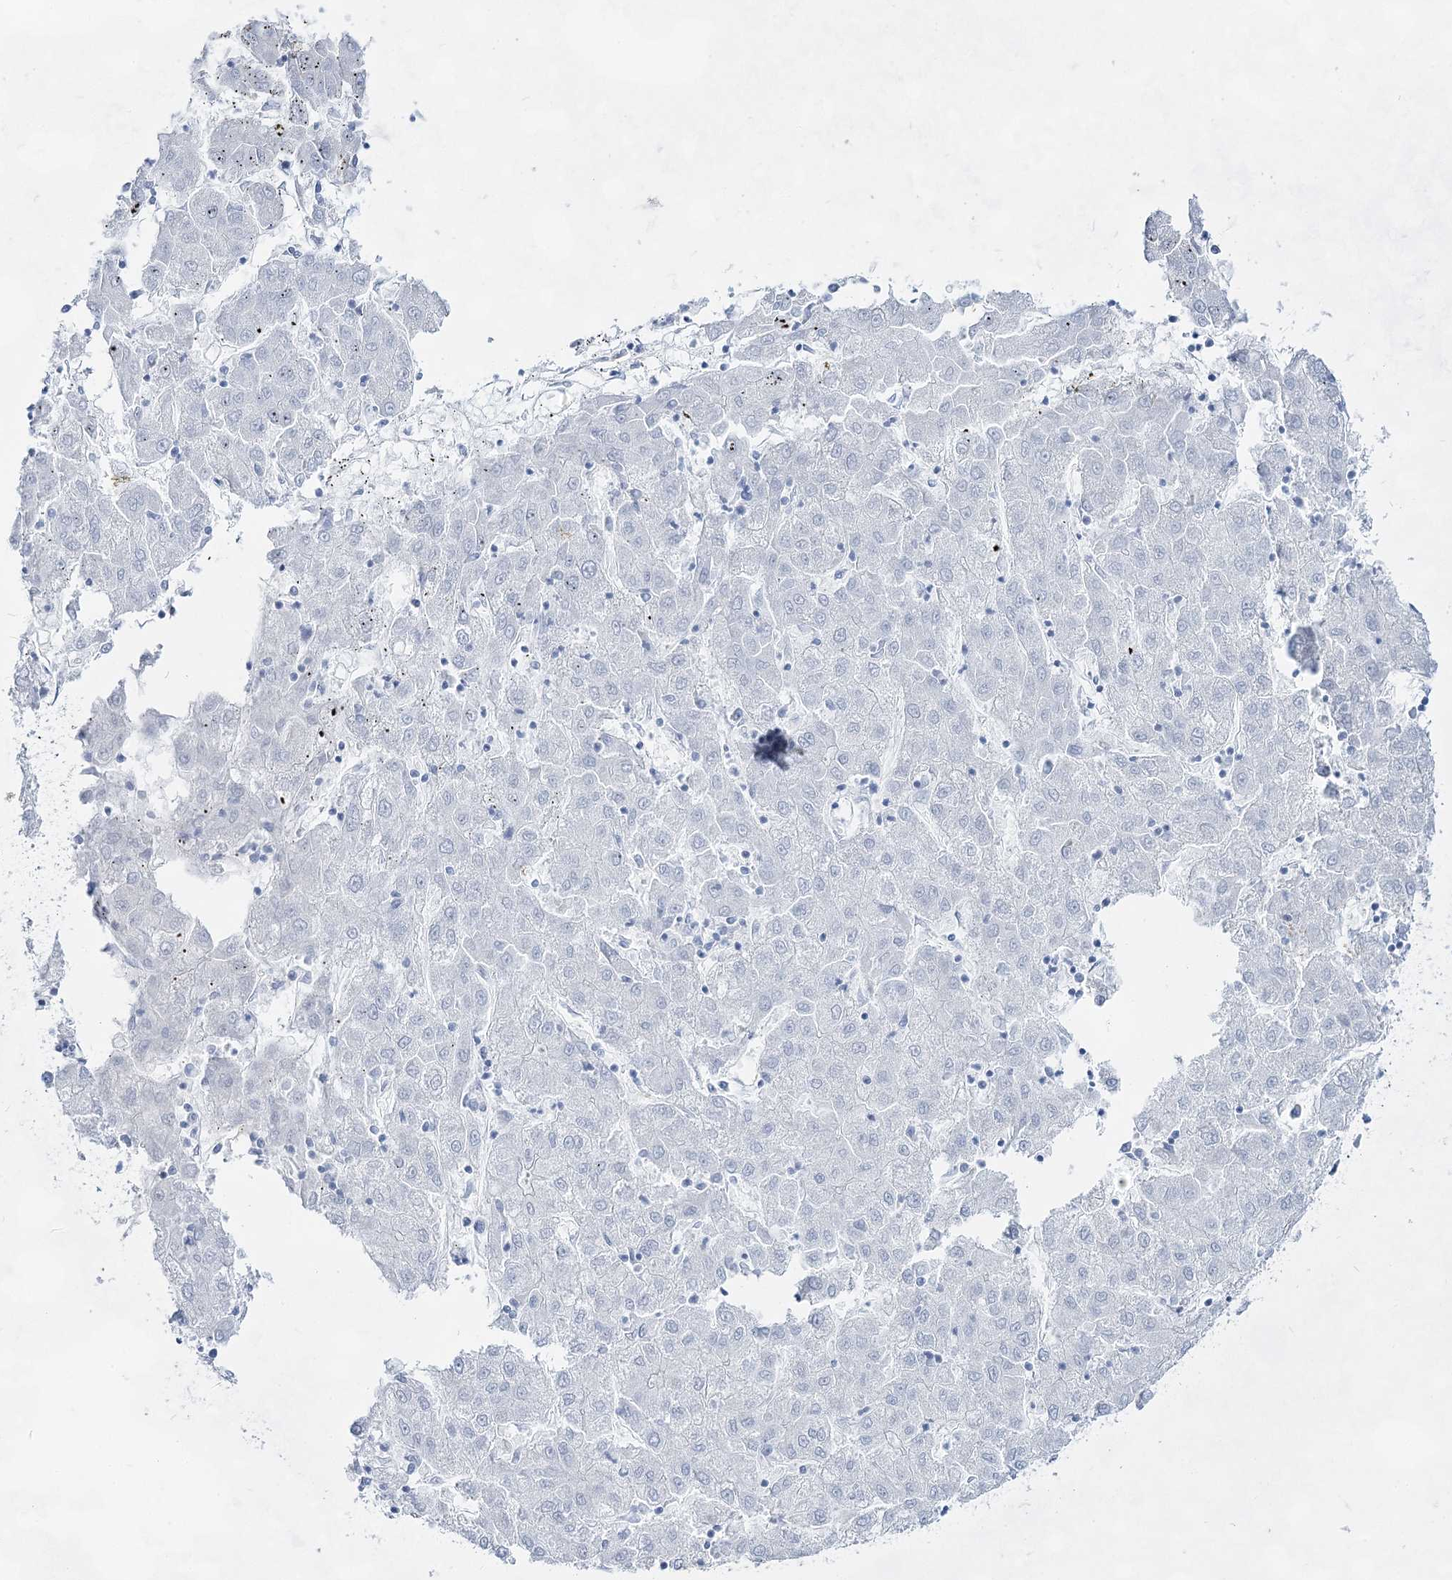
{"staining": {"intensity": "negative", "quantity": "none", "location": "none"}, "tissue": "liver cancer", "cell_type": "Tumor cells", "image_type": "cancer", "snomed": [{"axis": "morphology", "description": "Carcinoma, Hepatocellular, NOS"}, {"axis": "topography", "description": "Liver"}], "caption": "Immunohistochemistry photomicrograph of neoplastic tissue: hepatocellular carcinoma (liver) stained with DAB displays no significant protein positivity in tumor cells.", "gene": "ACRV1", "patient": {"sex": "male", "age": 72}}